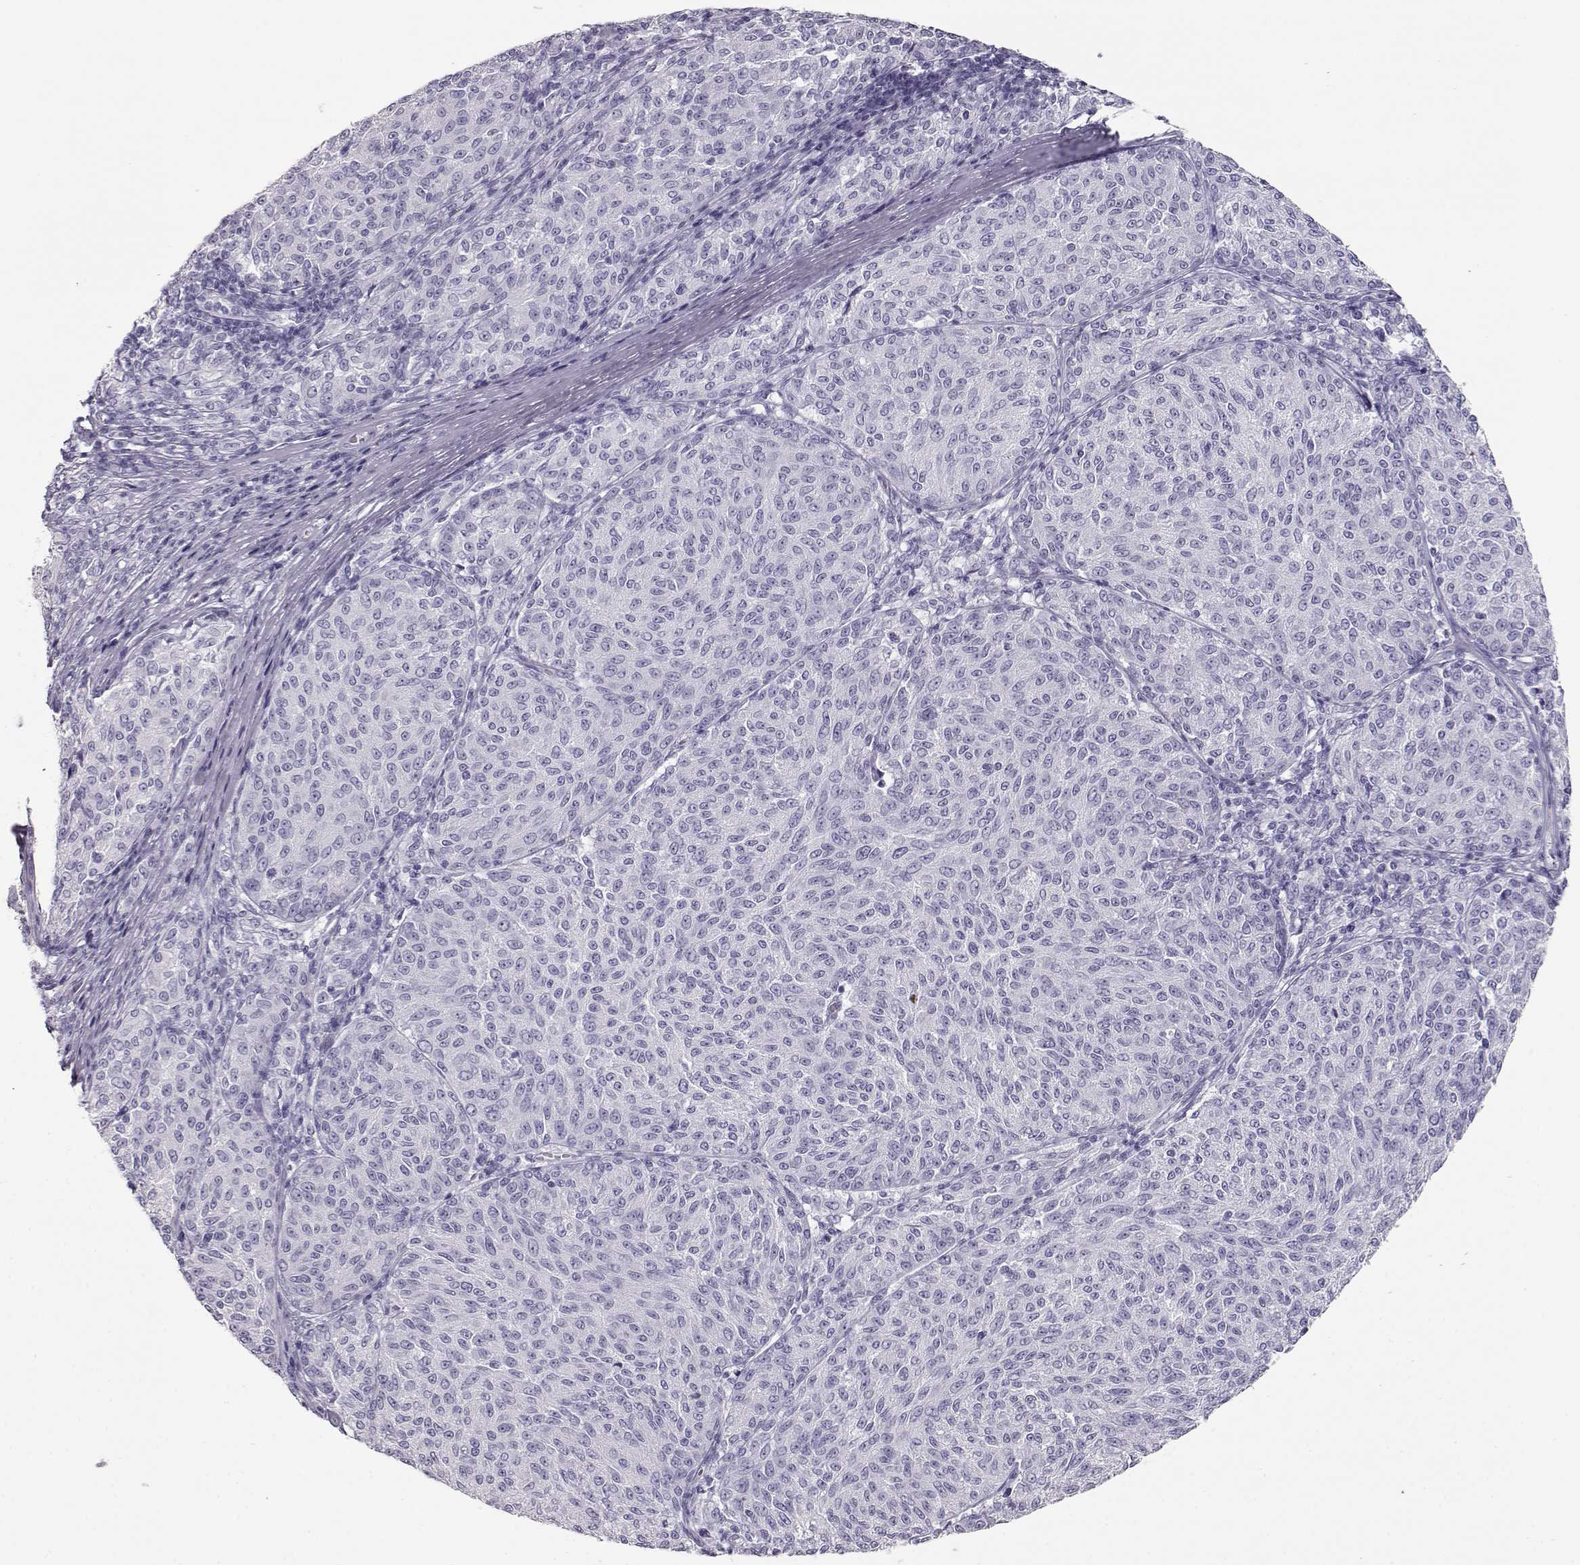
{"staining": {"intensity": "negative", "quantity": "none", "location": "none"}, "tissue": "melanoma", "cell_type": "Tumor cells", "image_type": "cancer", "snomed": [{"axis": "morphology", "description": "Malignant melanoma, NOS"}, {"axis": "topography", "description": "Skin"}], "caption": "There is no significant positivity in tumor cells of melanoma. (DAB IHC, high magnification).", "gene": "TKTL1", "patient": {"sex": "female", "age": 72}}